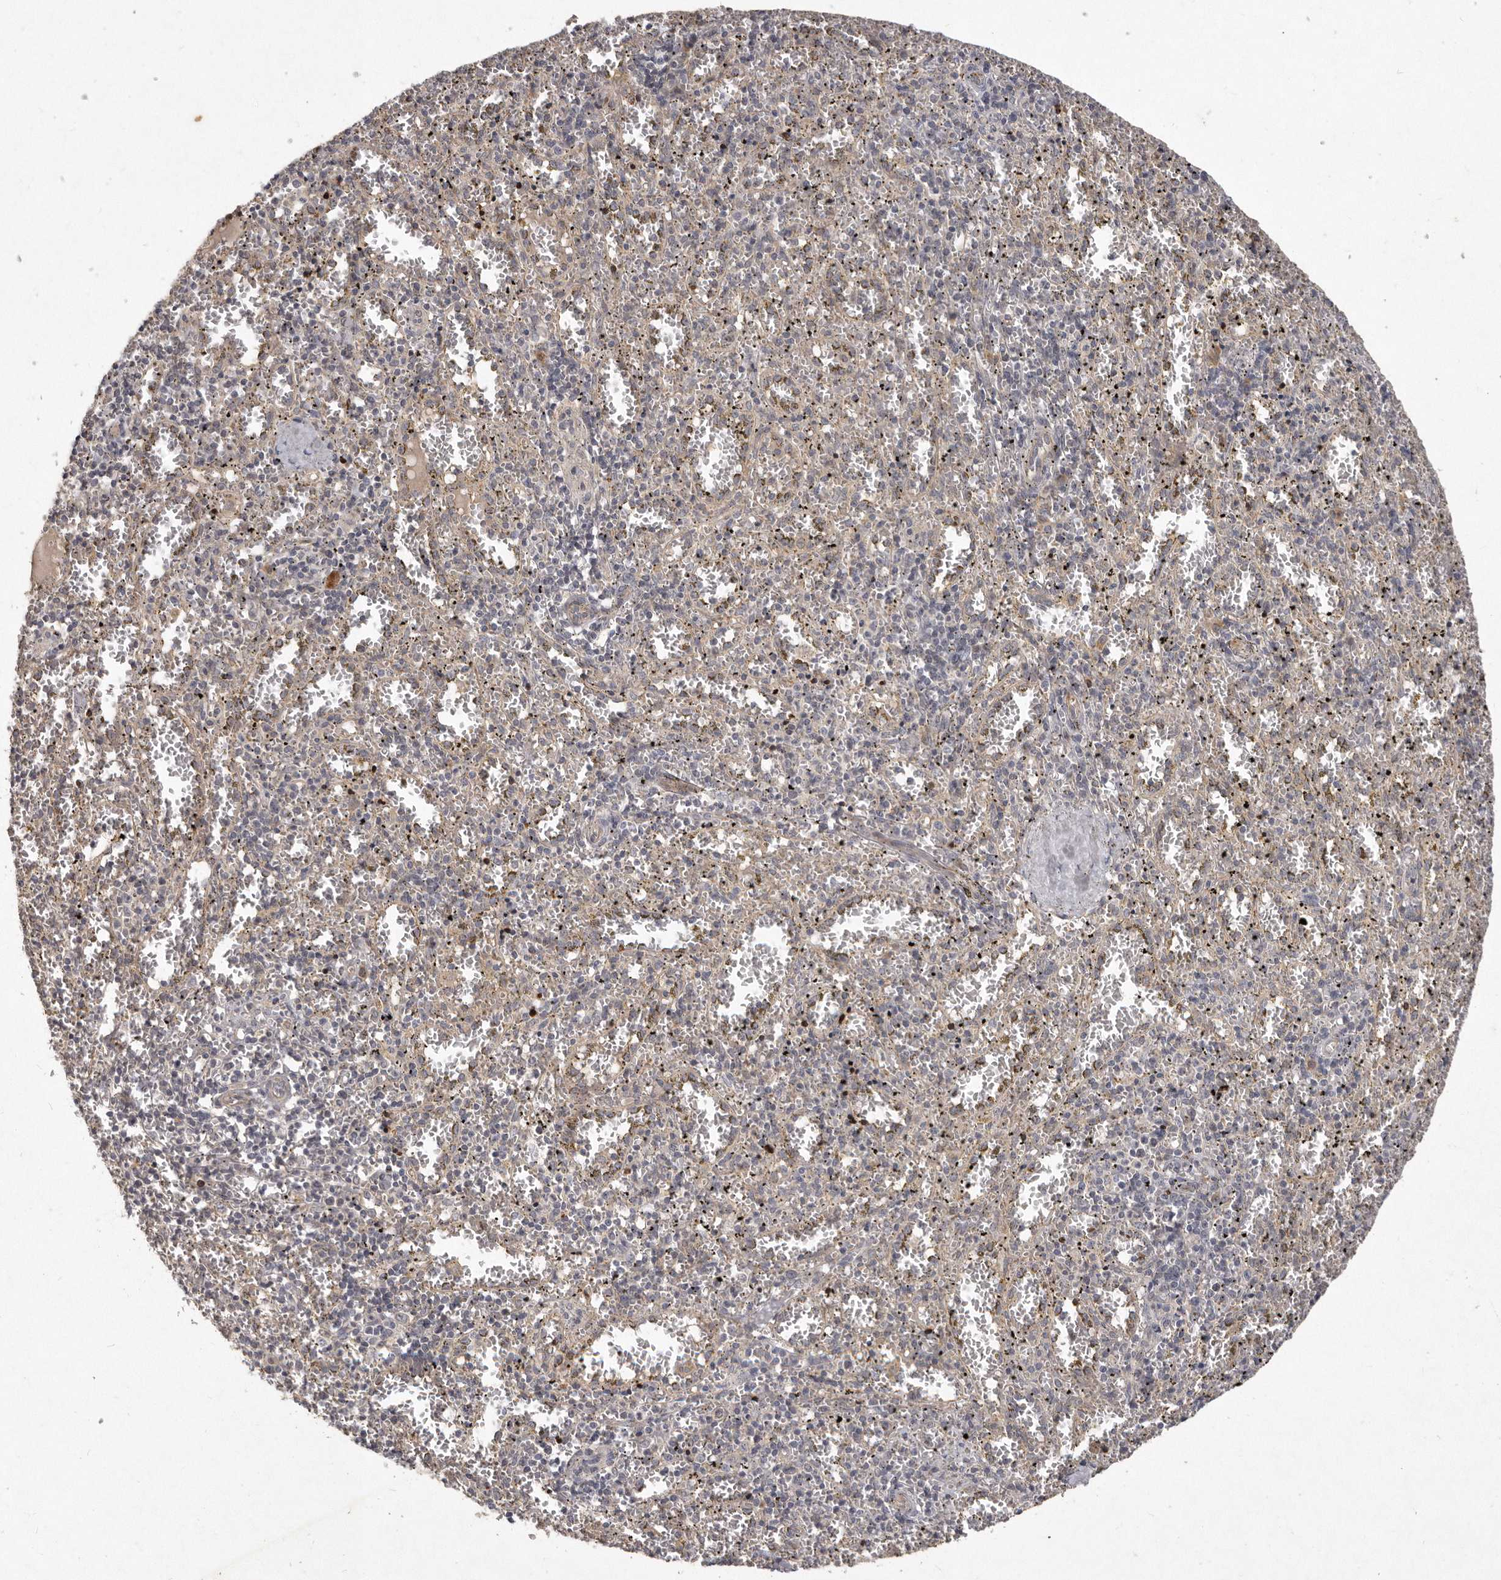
{"staining": {"intensity": "negative", "quantity": "none", "location": "none"}, "tissue": "spleen", "cell_type": "Cells in red pulp", "image_type": "normal", "snomed": [{"axis": "morphology", "description": "Normal tissue, NOS"}, {"axis": "topography", "description": "Spleen"}], "caption": "Immunohistochemical staining of normal spleen demonstrates no significant expression in cells in red pulp.", "gene": "SLC22A1", "patient": {"sex": "male", "age": 11}}